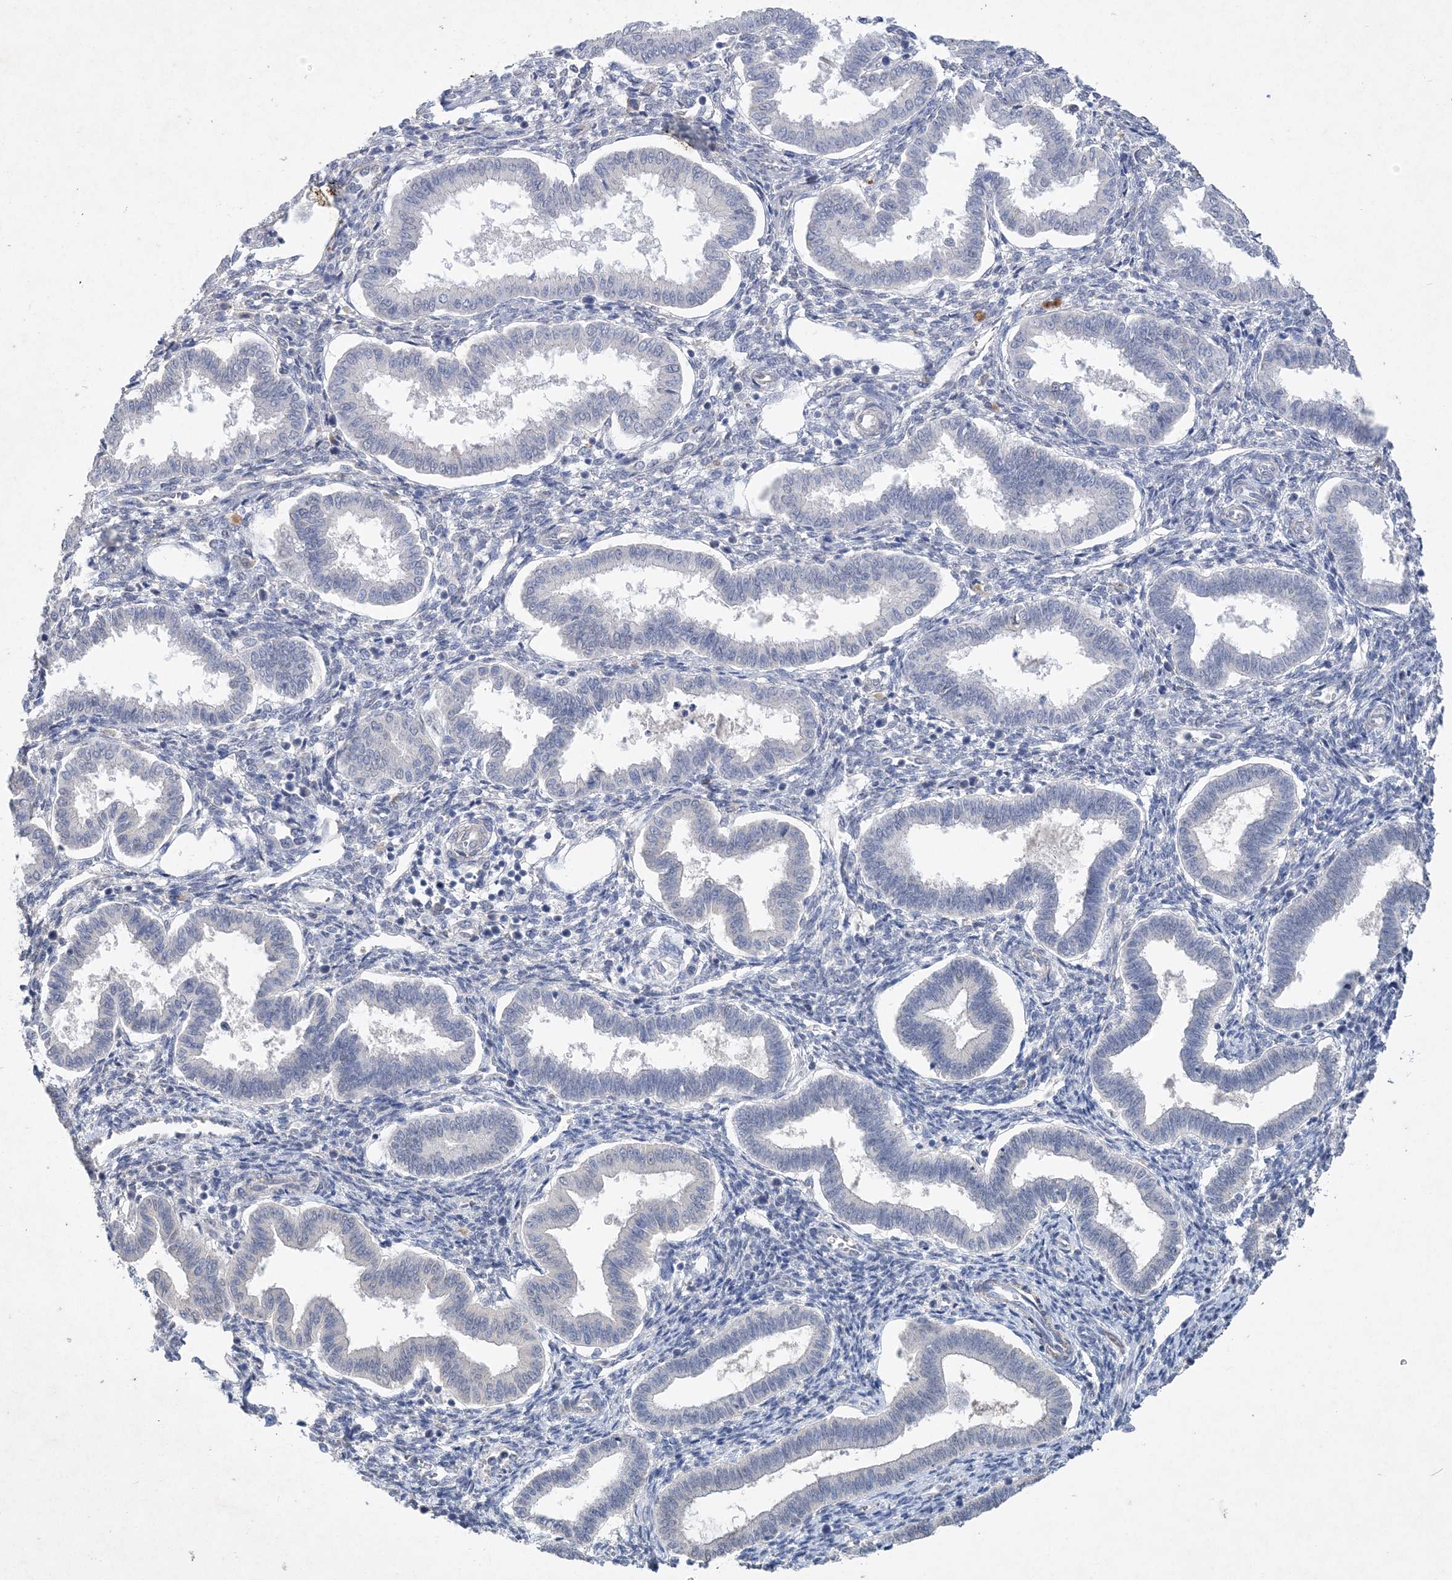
{"staining": {"intensity": "negative", "quantity": "none", "location": "none"}, "tissue": "endometrium", "cell_type": "Cells in endometrial stroma", "image_type": "normal", "snomed": [{"axis": "morphology", "description": "Normal tissue, NOS"}, {"axis": "topography", "description": "Endometrium"}], "caption": "DAB immunohistochemical staining of unremarkable human endometrium displays no significant staining in cells in endometrial stroma.", "gene": "C11orf58", "patient": {"sex": "female", "age": 24}}